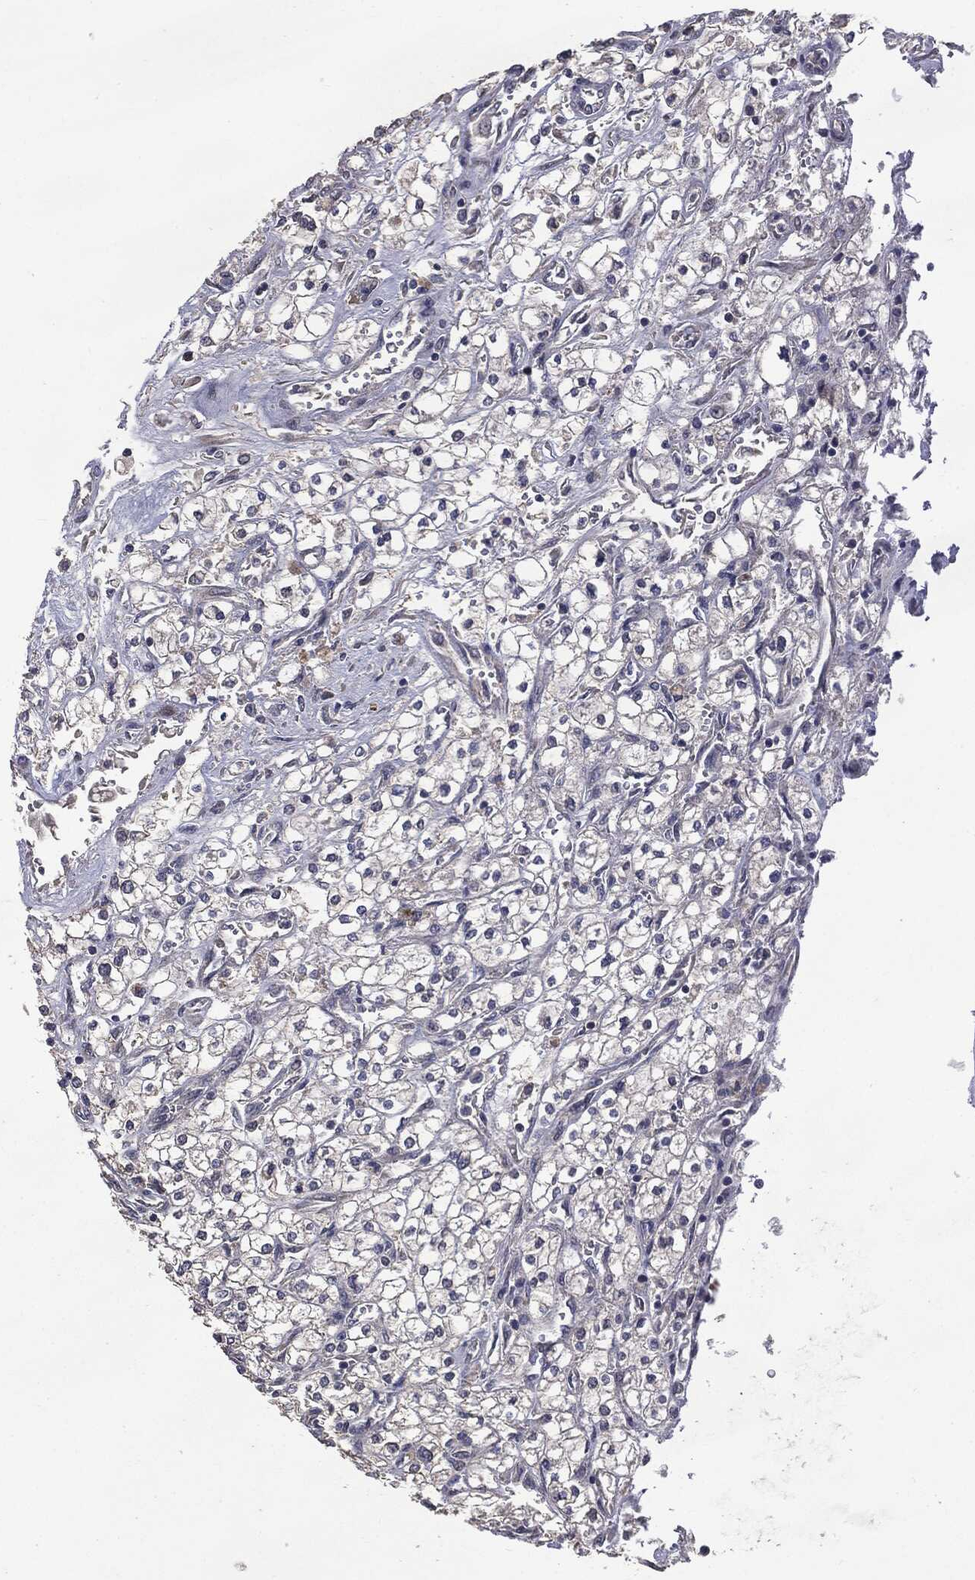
{"staining": {"intensity": "negative", "quantity": "none", "location": "none"}, "tissue": "renal cancer", "cell_type": "Tumor cells", "image_type": "cancer", "snomed": [{"axis": "morphology", "description": "Adenocarcinoma, NOS"}, {"axis": "topography", "description": "Kidney"}], "caption": "Protein analysis of renal cancer reveals no significant expression in tumor cells.", "gene": "MTOR", "patient": {"sex": "male", "age": 80}}